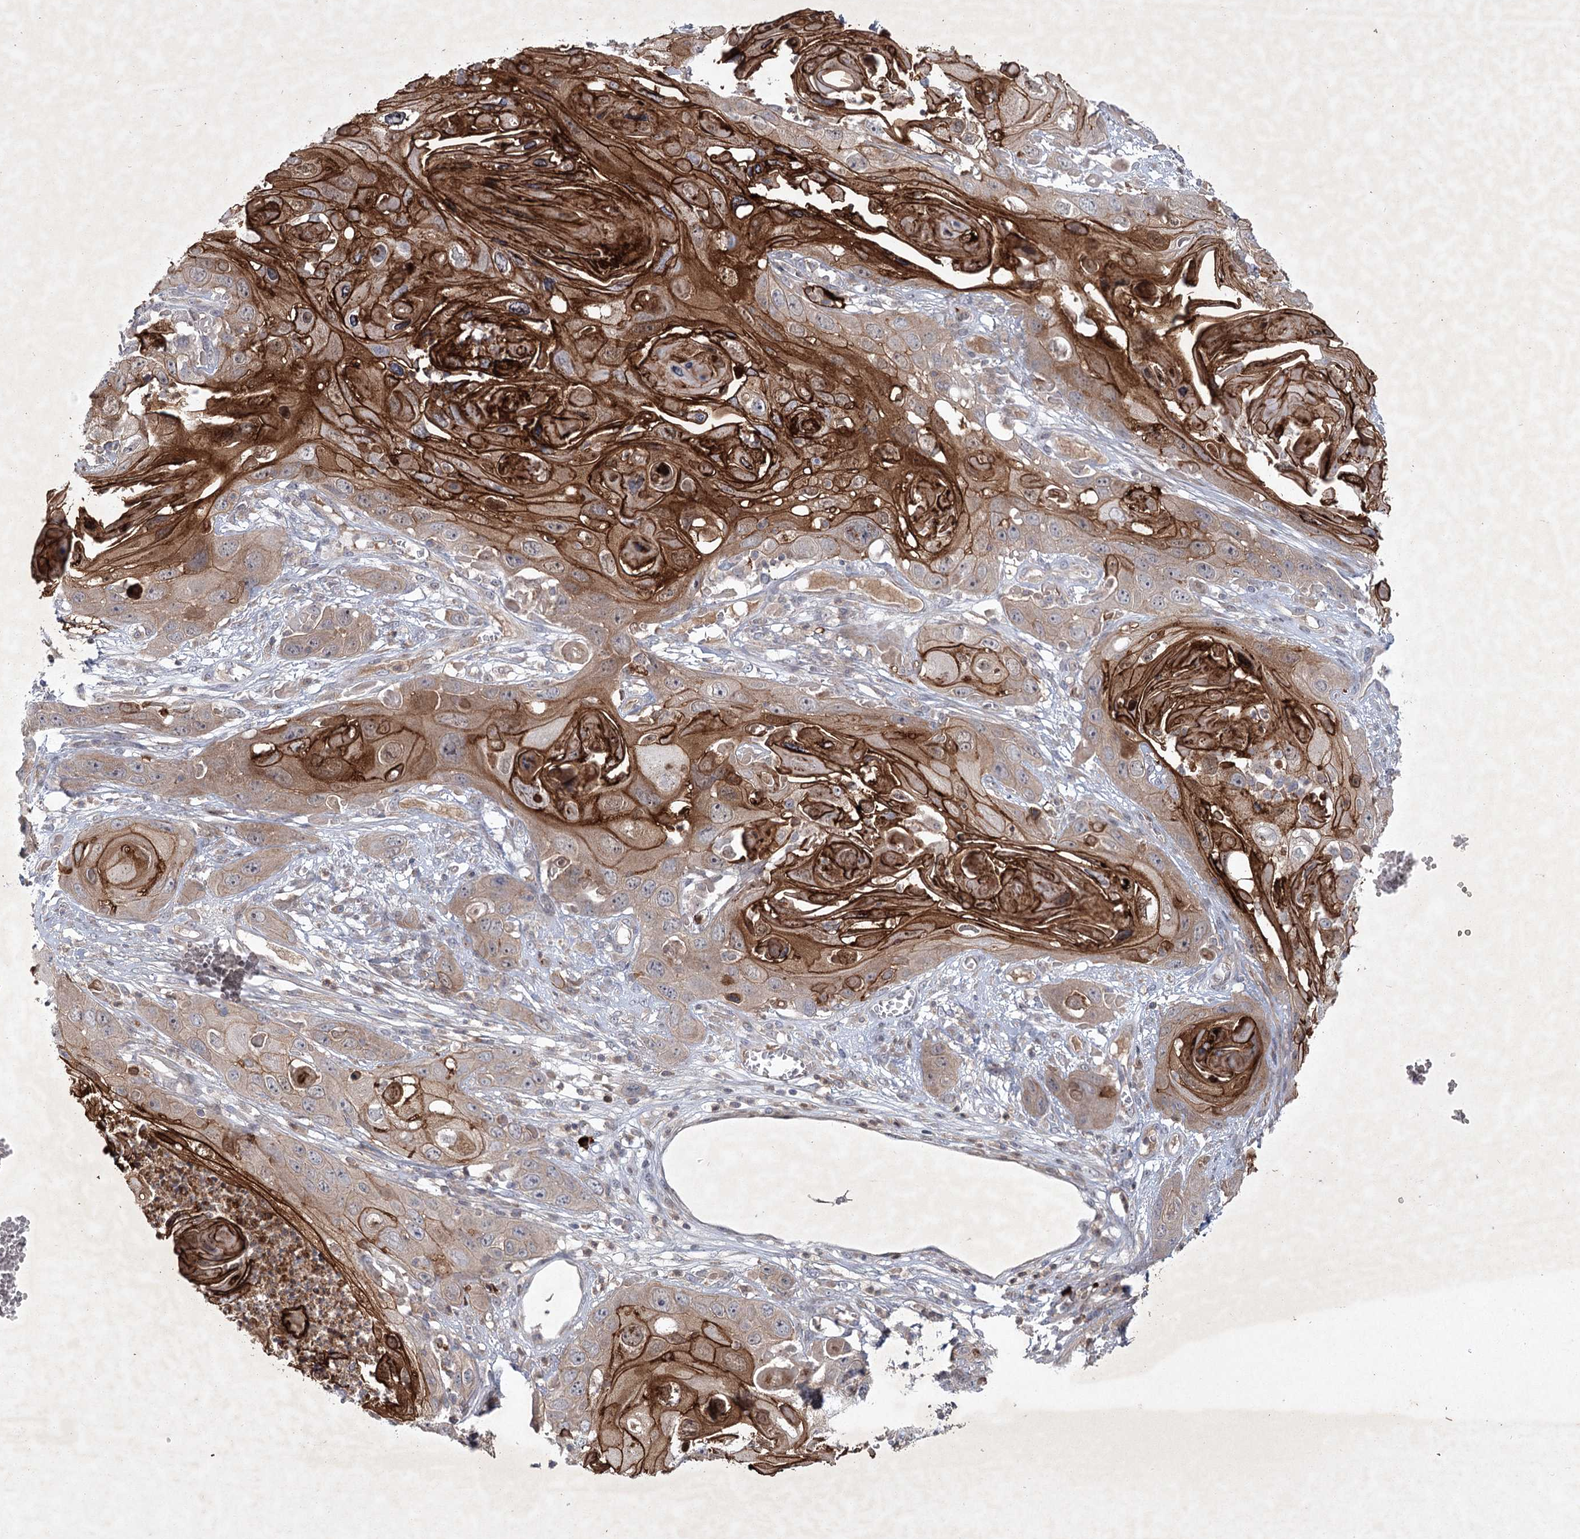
{"staining": {"intensity": "strong", "quantity": "25%-75%", "location": "cytoplasmic/membranous"}, "tissue": "skin cancer", "cell_type": "Tumor cells", "image_type": "cancer", "snomed": [{"axis": "morphology", "description": "Squamous cell carcinoma, NOS"}, {"axis": "topography", "description": "Skin"}], "caption": "DAB immunohistochemical staining of skin cancer (squamous cell carcinoma) exhibits strong cytoplasmic/membranous protein positivity in approximately 25%-75% of tumor cells.", "gene": "MAP3K13", "patient": {"sex": "male", "age": 55}}